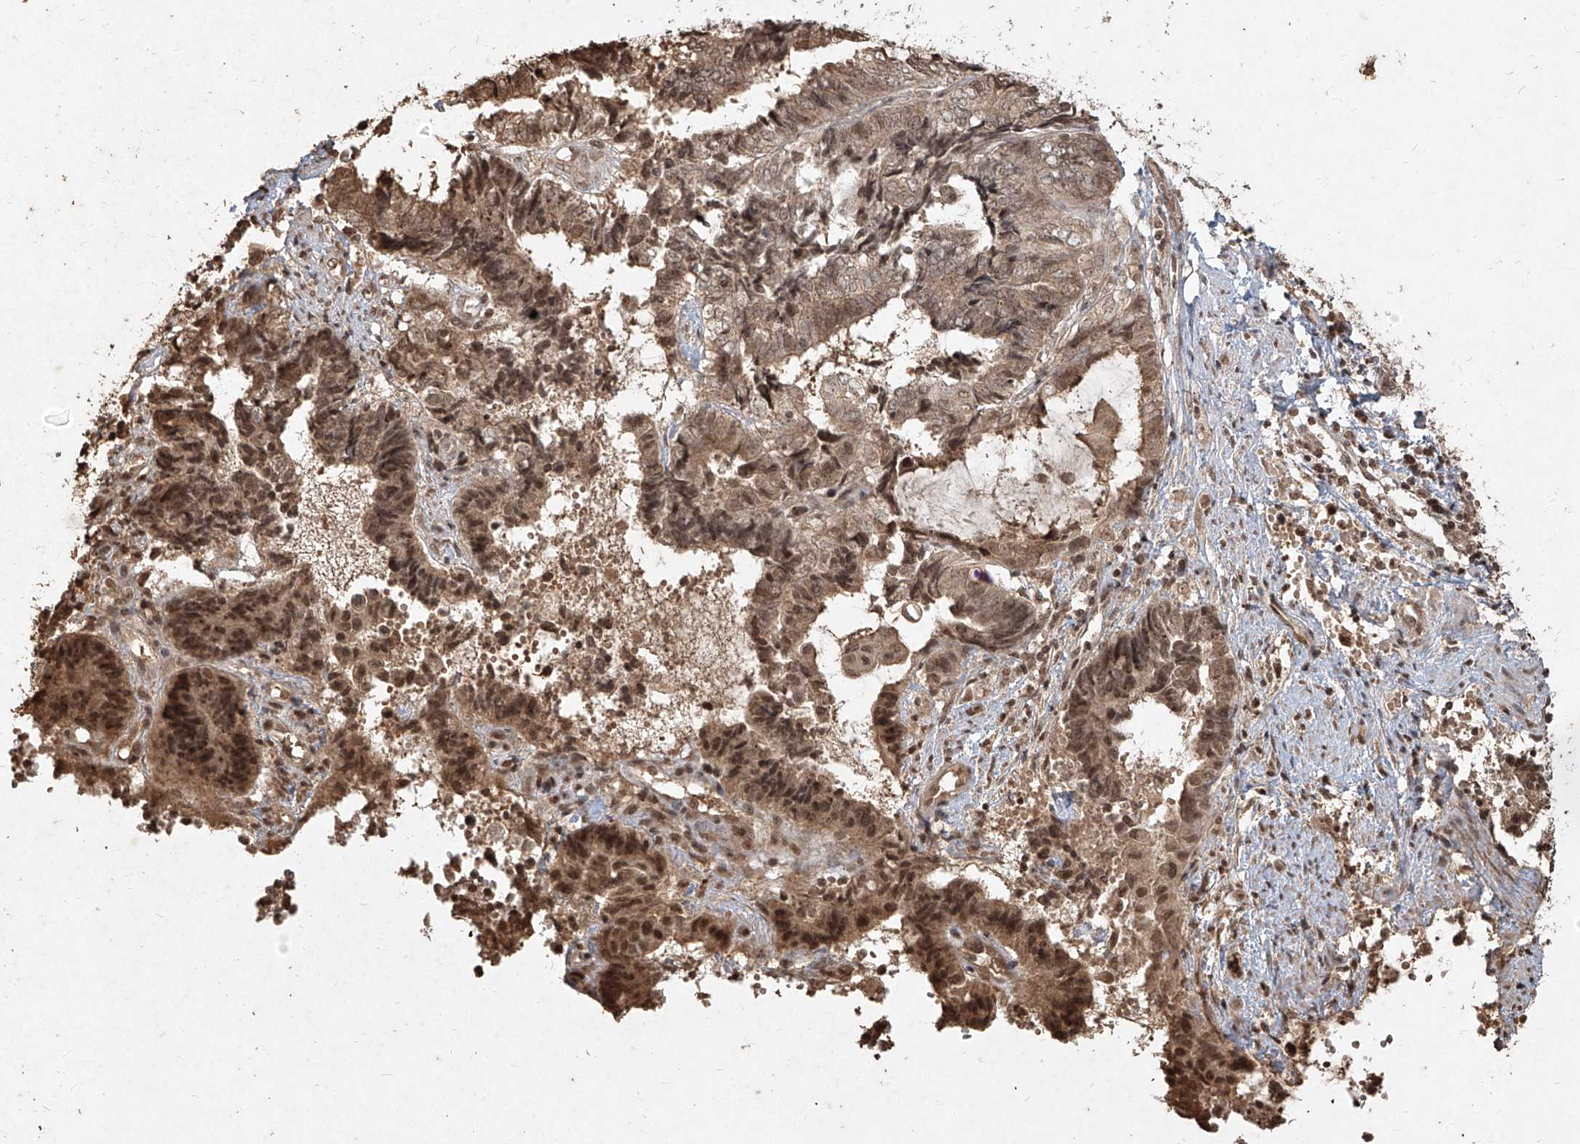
{"staining": {"intensity": "moderate", "quantity": ">75%", "location": "cytoplasmic/membranous,nuclear"}, "tissue": "endometrial cancer", "cell_type": "Tumor cells", "image_type": "cancer", "snomed": [{"axis": "morphology", "description": "Adenocarcinoma, NOS"}, {"axis": "topography", "description": "Uterus"}, {"axis": "topography", "description": "Endometrium"}], "caption": "The micrograph shows staining of adenocarcinoma (endometrial), revealing moderate cytoplasmic/membranous and nuclear protein positivity (brown color) within tumor cells.", "gene": "UBE2K", "patient": {"sex": "female", "age": 70}}